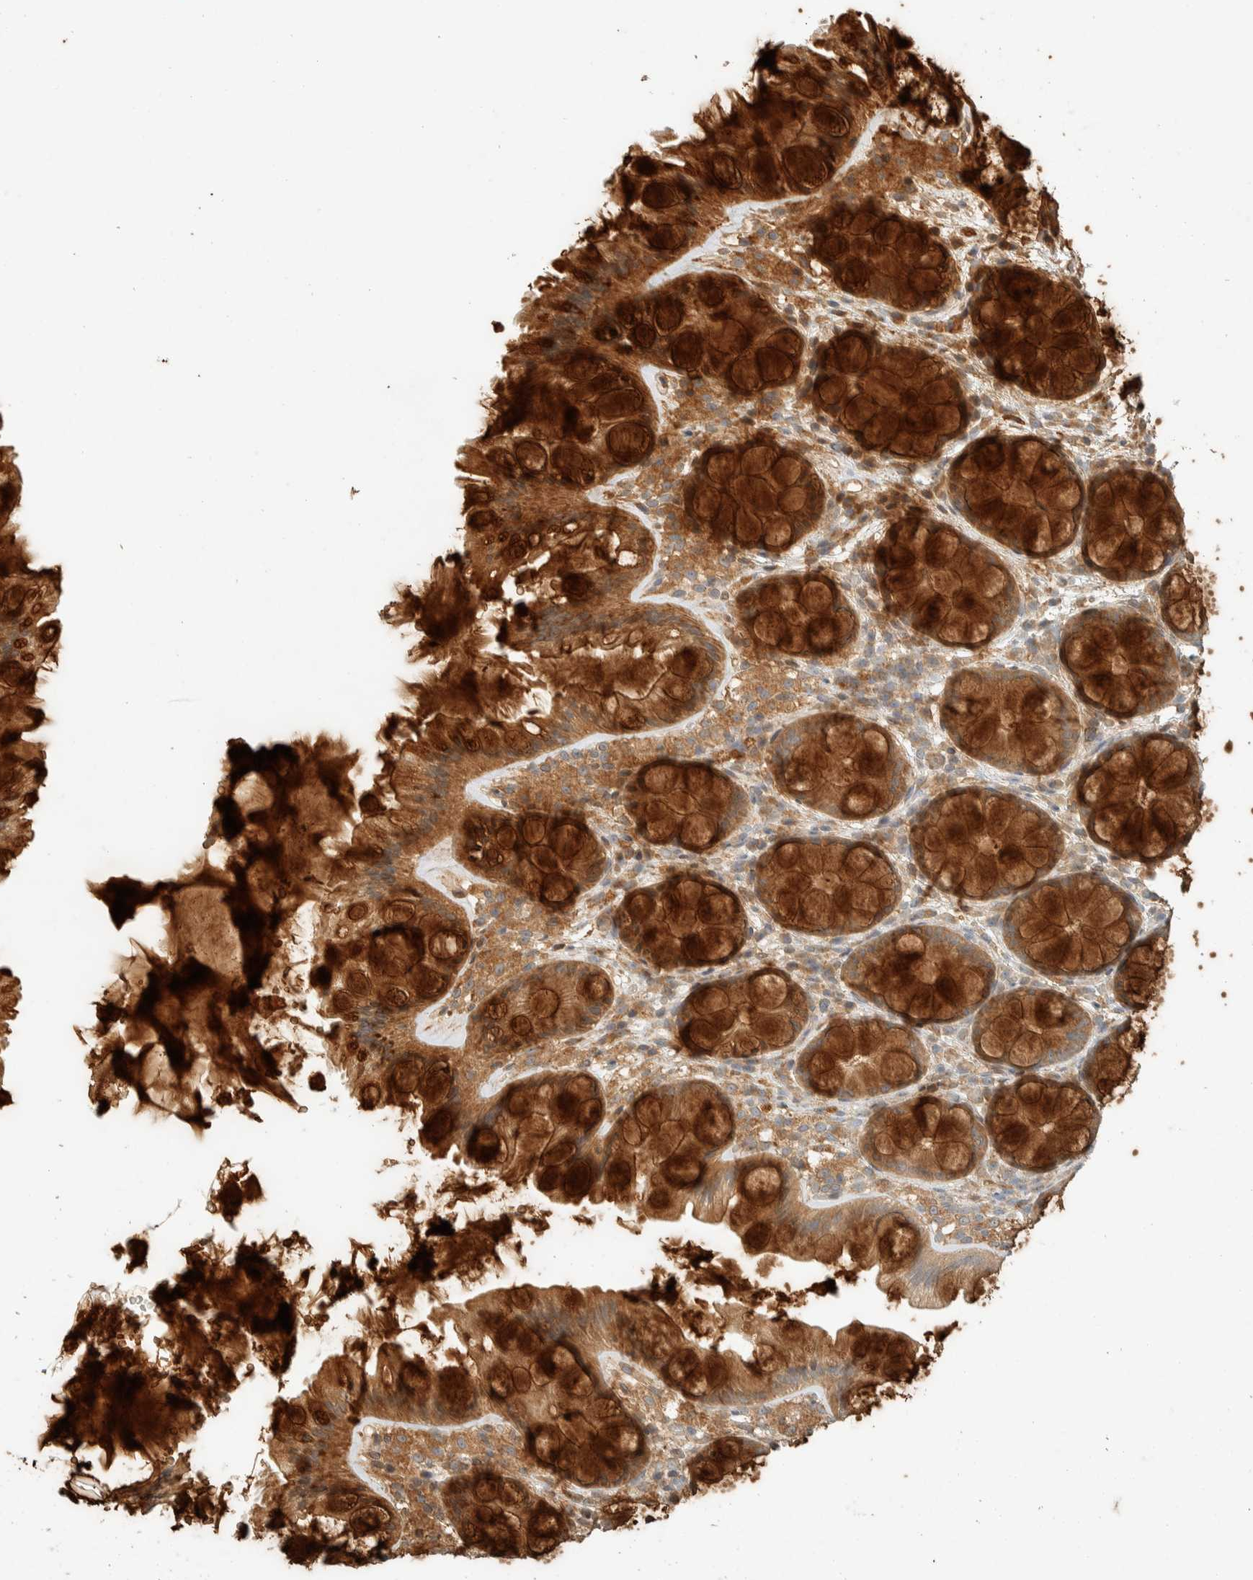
{"staining": {"intensity": "moderate", "quantity": ">75%", "location": "cytoplasmic/membranous"}, "tissue": "colon", "cell_type": "Endothelial cells", "image_type": "normal", "snomed": [{"axis": "morphology", "description": "Normal tissue, NOS"}, {"axis": "topography", "description": "Colon"}], "caption": "A photomicrograph of human colon stained for a protein demonstrates moderate cytoplasmic/membranous brown staining in endothelial cells.", "gene": "EXOC7", "patient": {"sex": "male", "age": 47}}